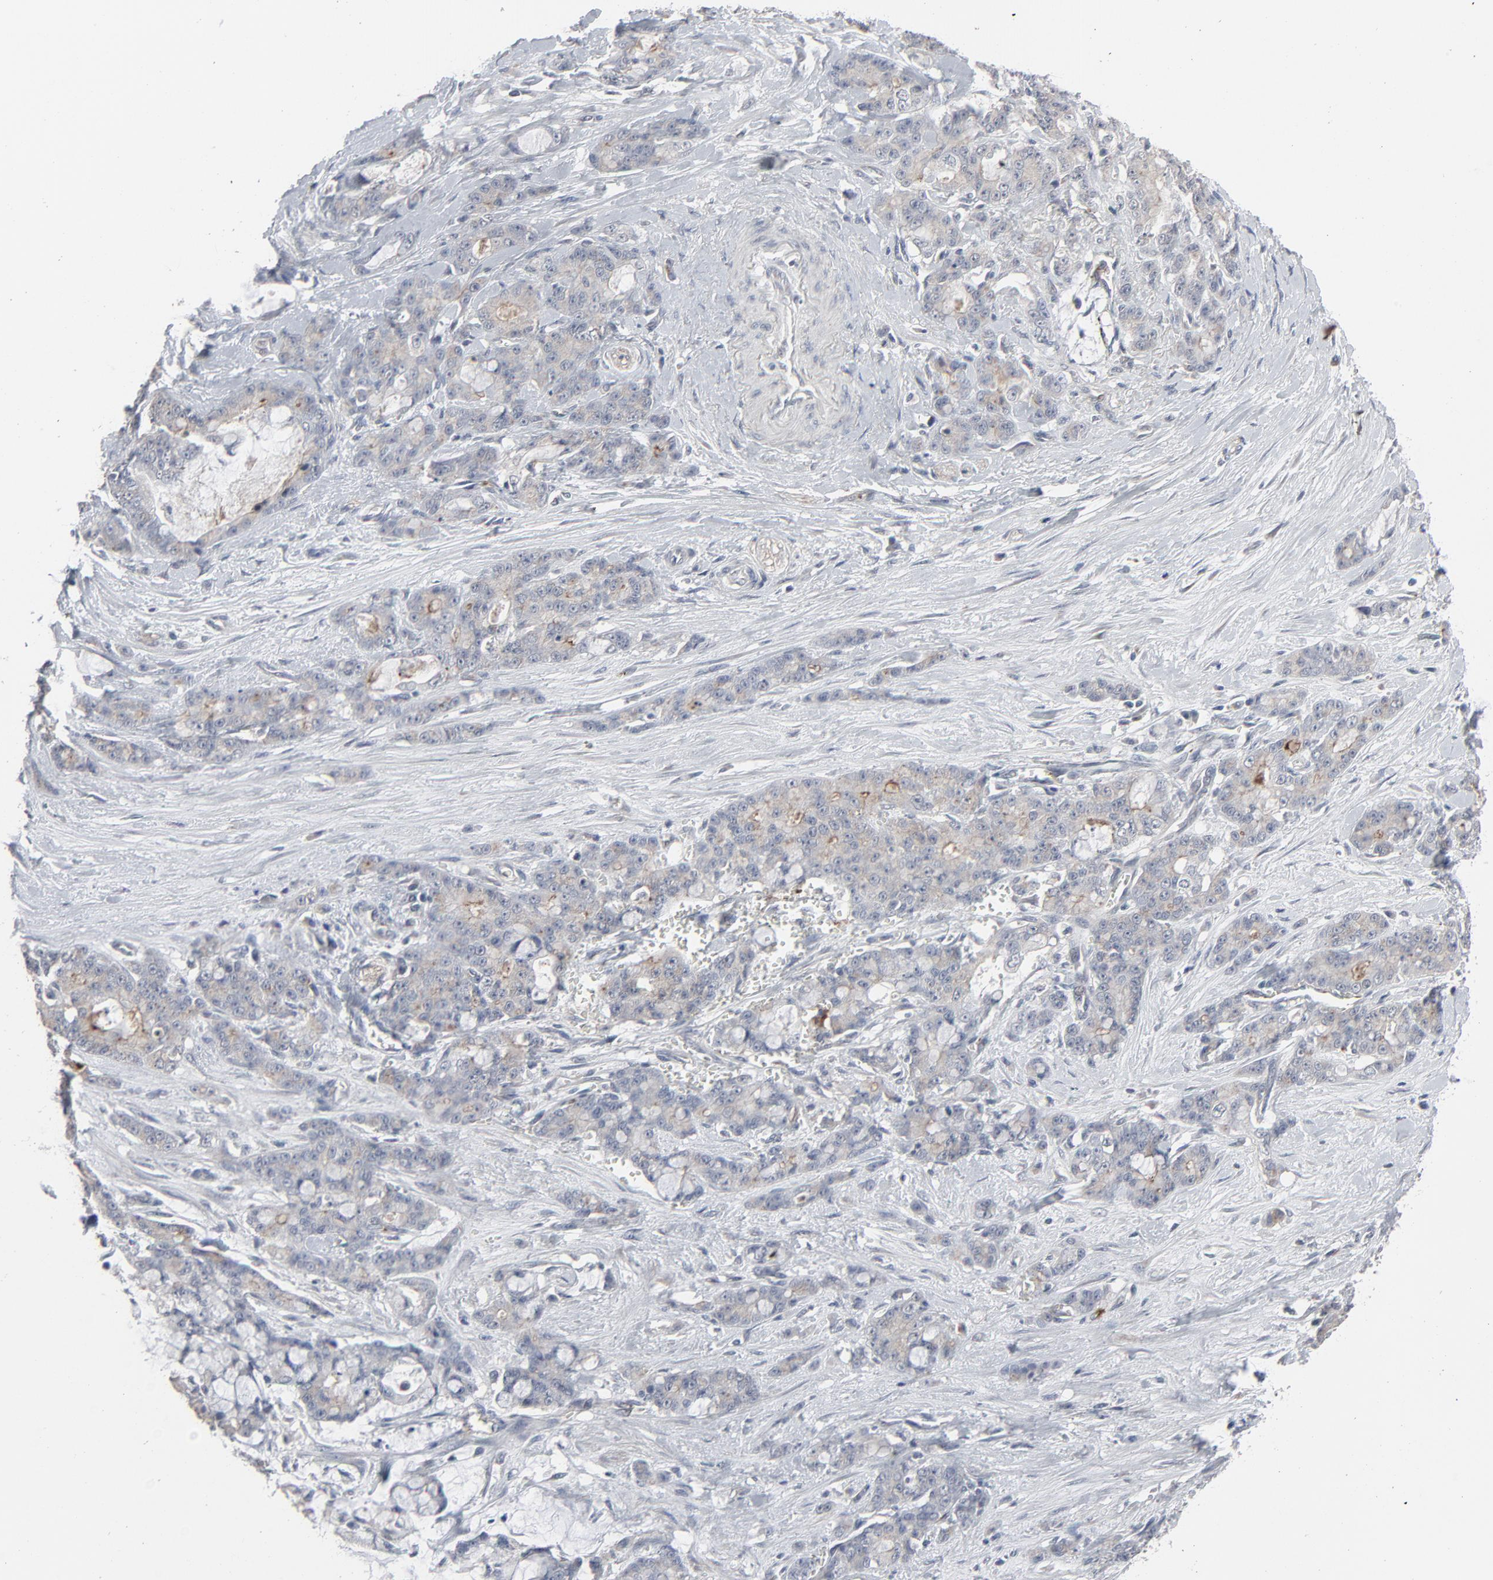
{"staining": {"intensity": "weak", "quantity": "<25%", "location": "cytoplasmic/membranous"}, "tissue": "pancreatic cancer", "cell_type": "Tumor cells", "image_type": "cancer", "snomed": [{"axis": "morphology", "description": "Adenocarcinoma, NOS"}, {"axis": "topography", "description": "Pancreas"}], "caption": "DAB (3,3'-diaminobenzidine) immunohistochemical staining of pancreatic cancer shows no significant positivity in tumor cells. (DAB immunohistochemistry, high magnification).", "gene": "JAM3", "patient": {"sex": "female", "age": 73}}